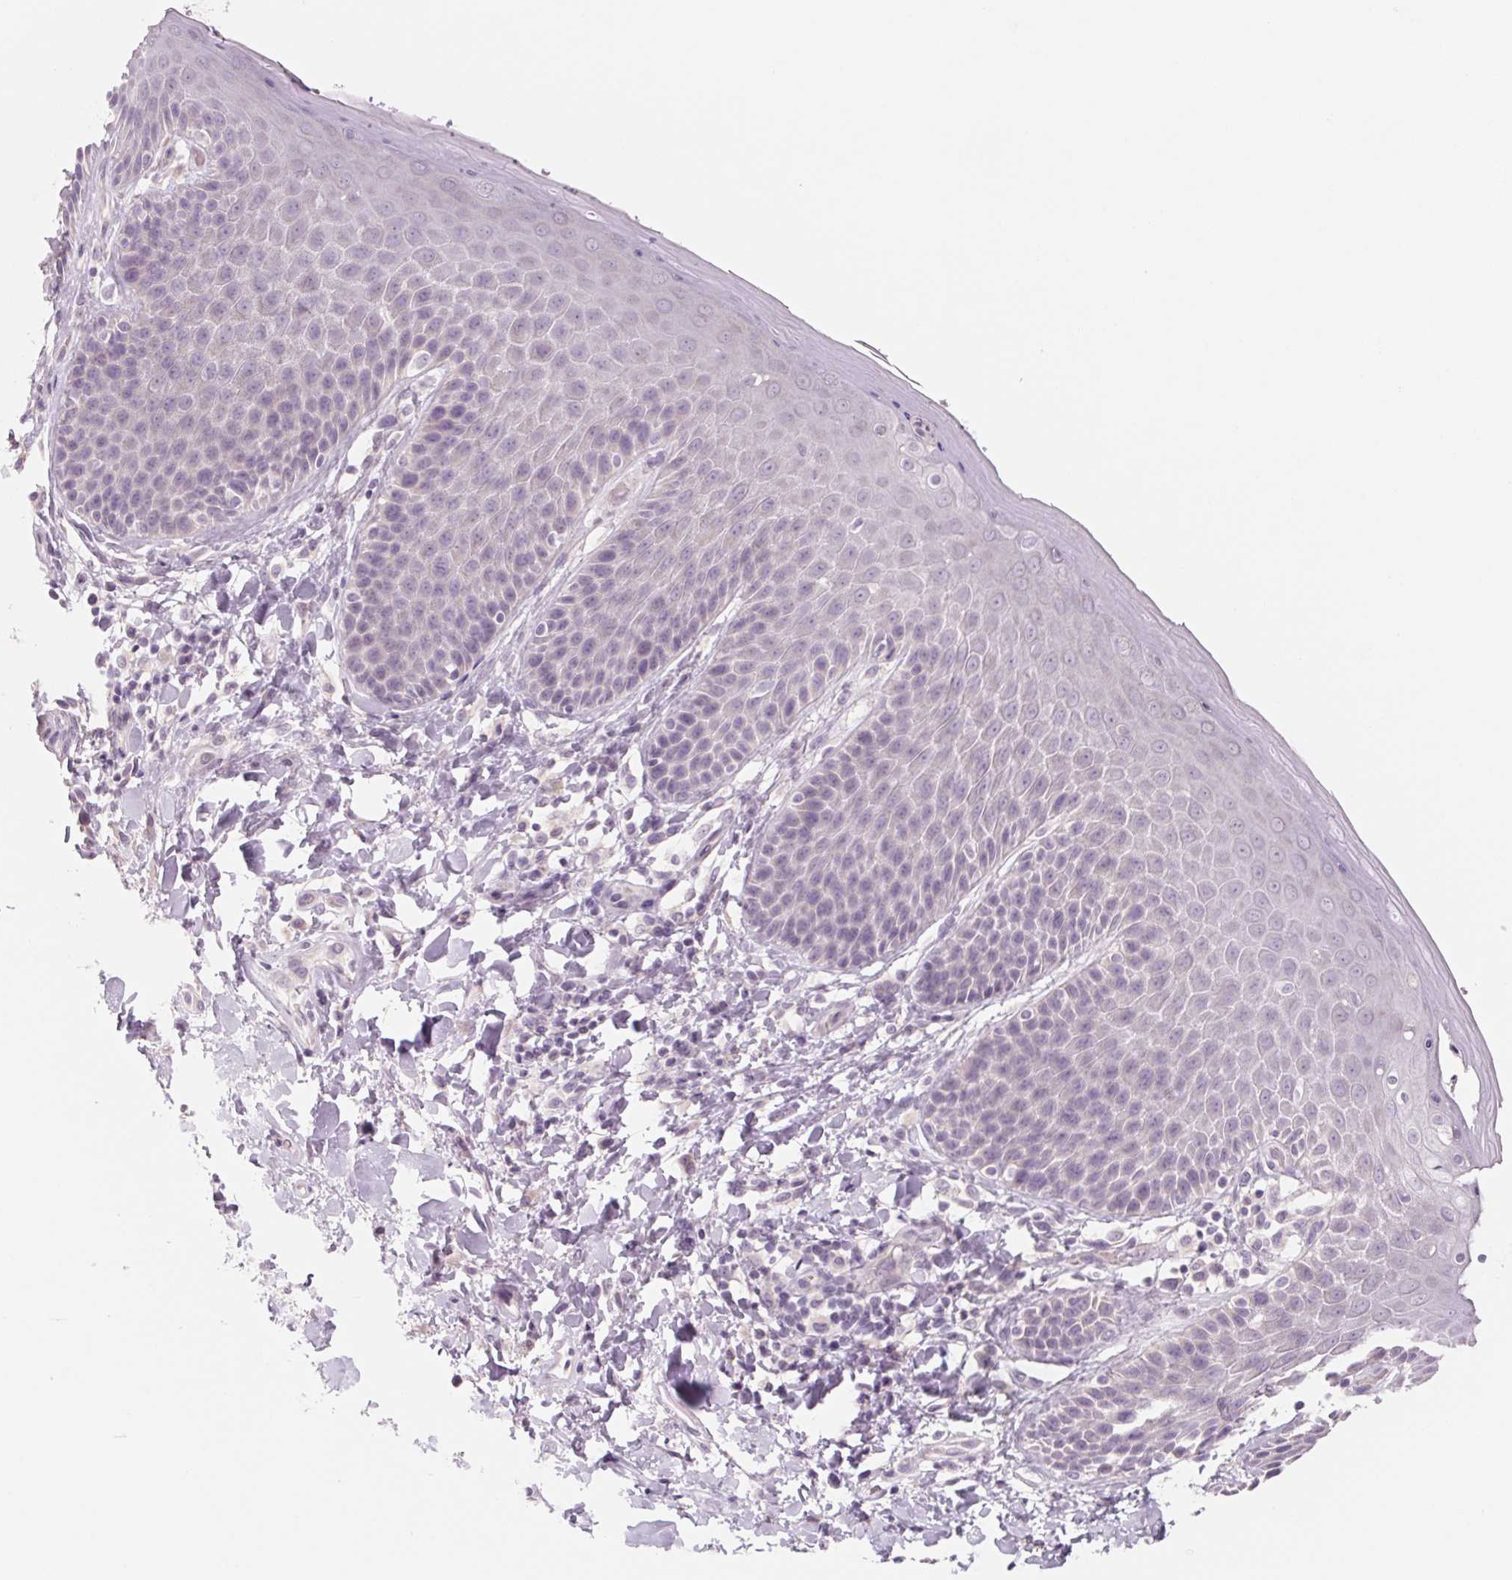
{"staining": {"intensity": "moderate", "quantity": "<25%", "location": "cytoplasmic/membranous"}, "tissue": "skin", "cell_type": "Epidermal cells", "image_type": "normal", "snomed": [{"axis": "morphology", "description": "Normal tissue, NOS"}, {"axis": "topography", "description": "Anal"}, {"axis": "topography", "description": "Peripheral nerve tissue"}], "caption": "A histopathology image showing moderate cytoplasmic/membranous positivity in approximately <25% of epidermal cells in normal skin, as visualized by brown immunohistochemical staining.", "gene": "POU1F1", "patient": {"sex": "male", "age": 51}}